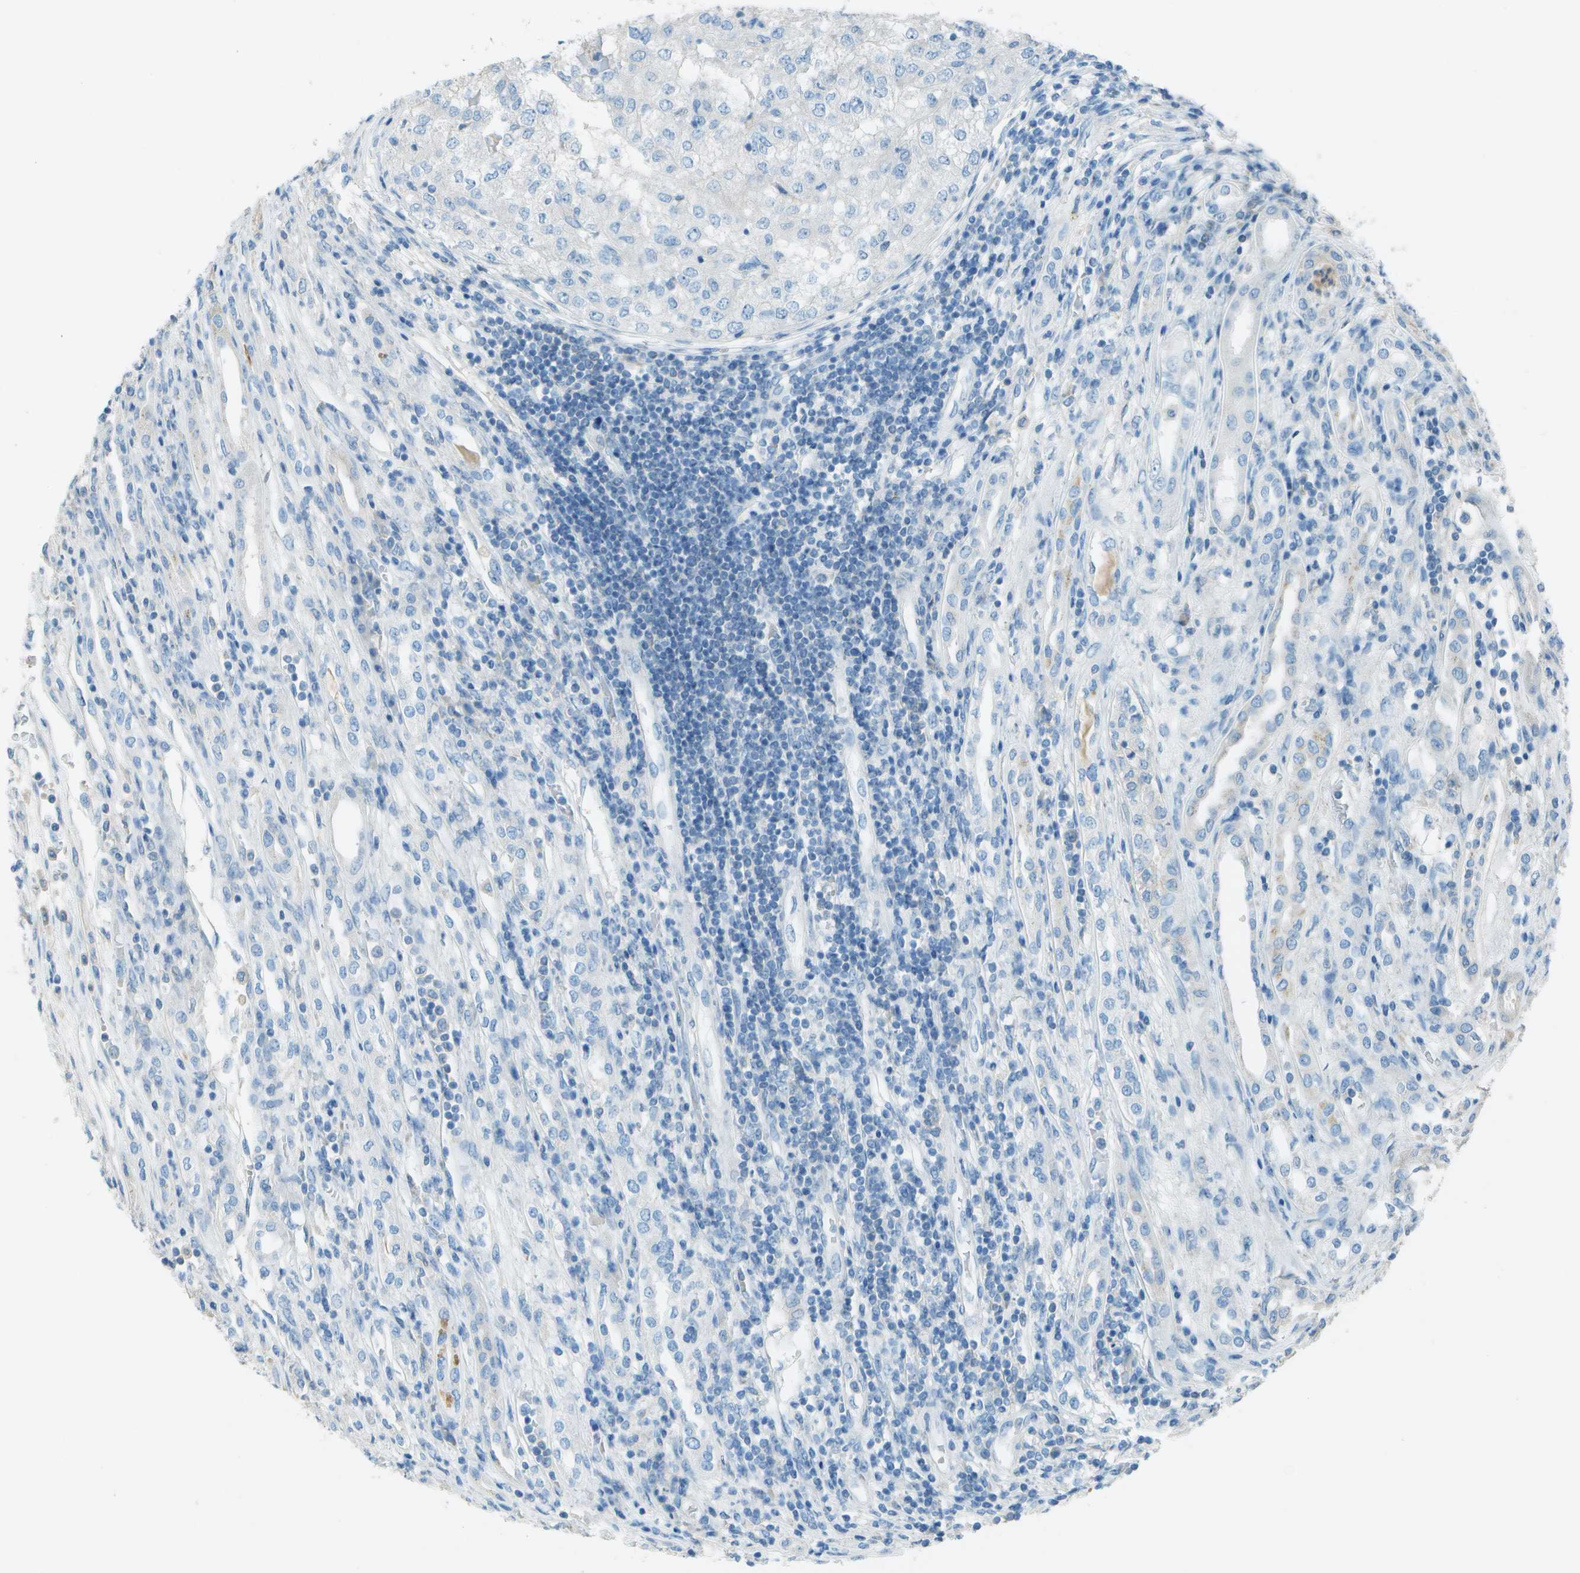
{"staining": {"intensity": "negative", "quantity": "none", "location": "none"}, "tissue": "renal cancer", "cell_type": "Tumor cells", "image_type": "cancer", "snomed": [{"axis": "morphology", "description": "Adenocarcinoma, NOS"}, {"axis": "topography", "description": "Kidney"}], "caption": "Tumor cells show no significant protein positivity in renal cancer (adenocarcinoma).", "gene": "LGI2", "patient": {"sex": "female", "age": 54}}